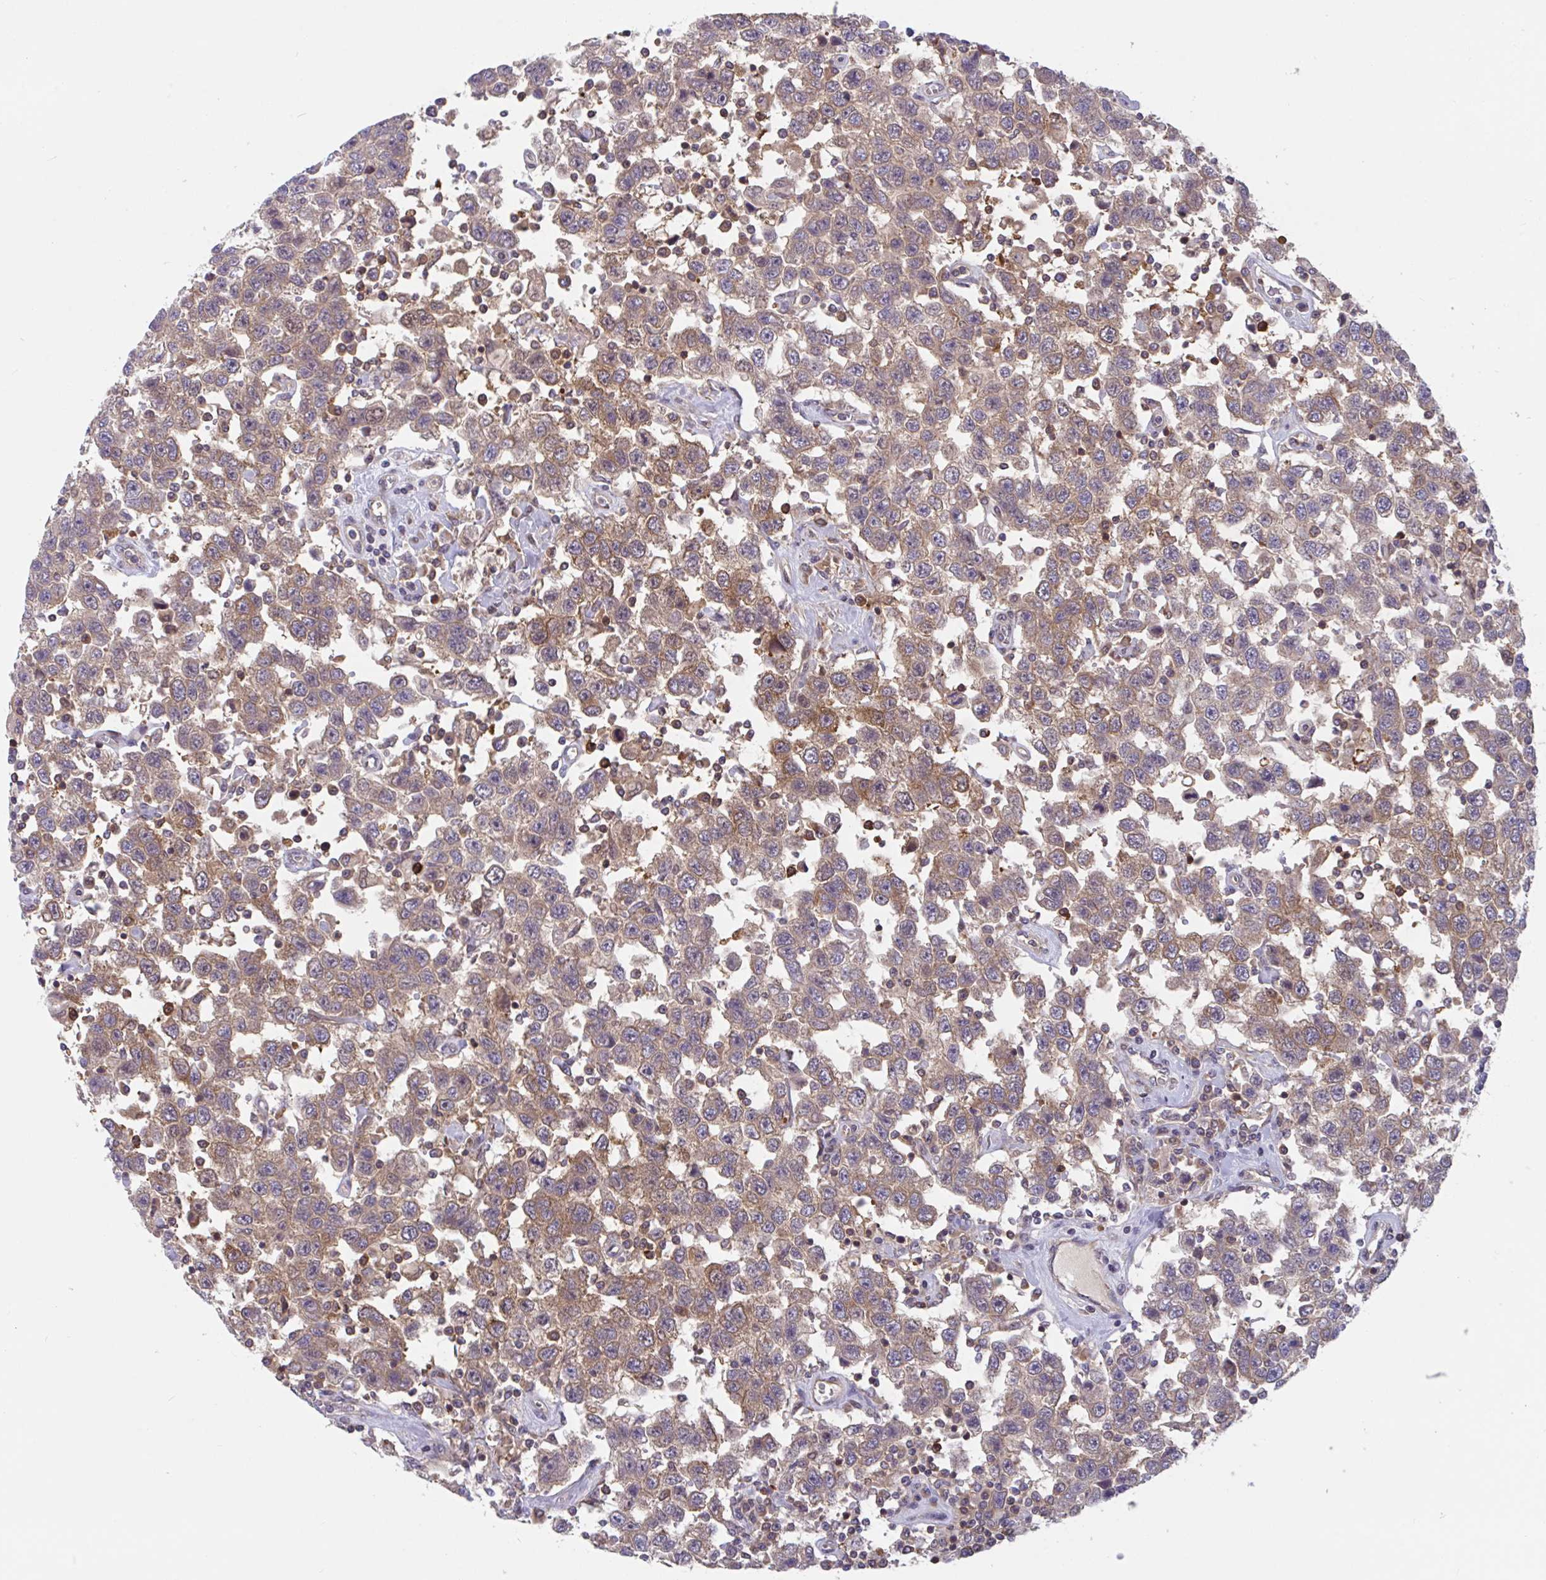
{"staining": {"intensity": "moderate", "quantity": ">75%", "location": "cytoplasmic/membranous"}, "tissue": "testis cancer", "cell_type": "Tumor cells", "image_type": "cancer", "snomed": [{"axis": "morphology", "description": "Seminoma, NOS"}, {"axis": "topography", "description": "Testis"}], "caption": "Immunohistochemistry (IHC) micrograph of neoplastic tissue: seminoma (testis) stained using immunohistochemistry (IHC) reveals medium levels of moderate protein expression localized specifically in the cytoplasmic/membranous of tumor cells, appearing as a cytoplasmic/membranous brown color.", "gene": "LMNTD2", "patient": {"sex": "male", "age": 41}}